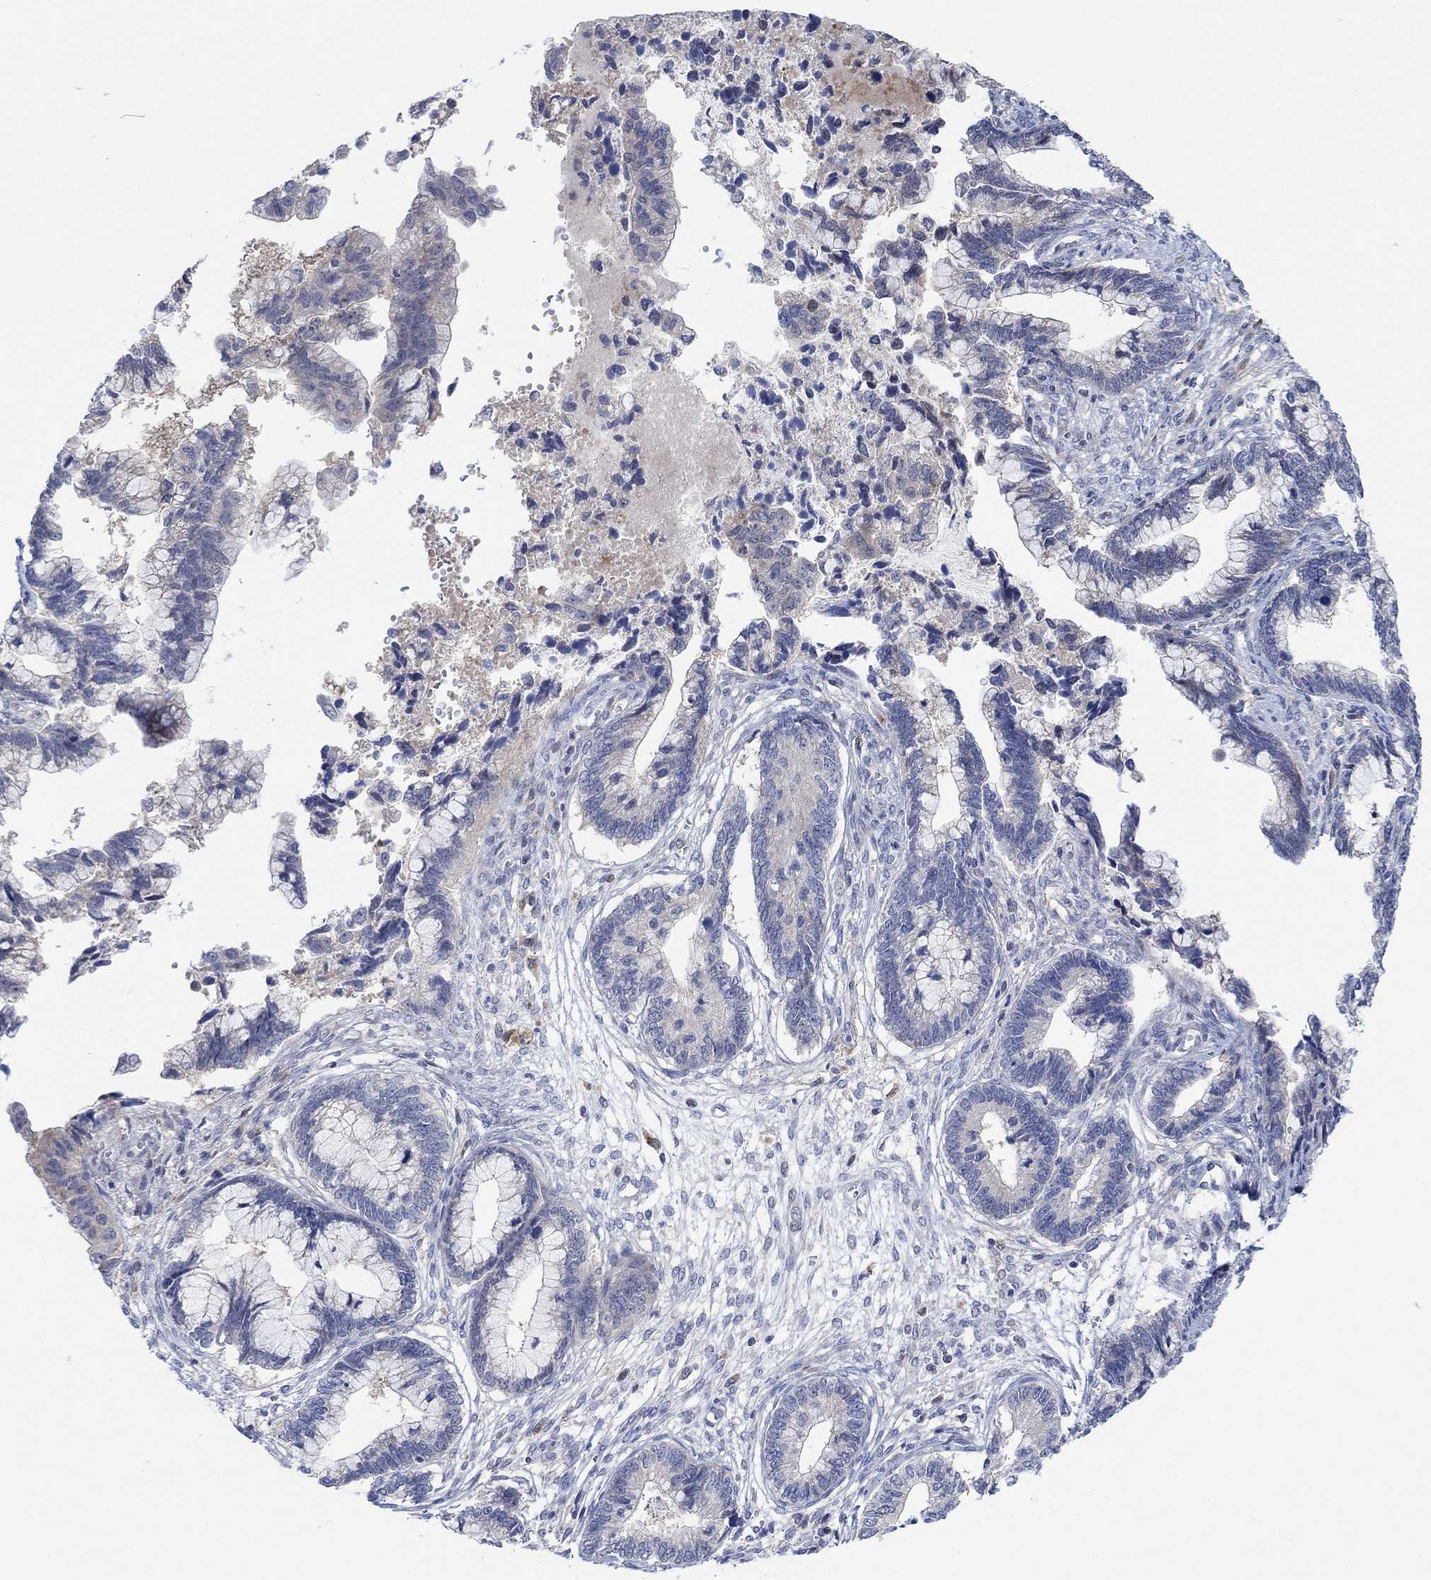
{"staining": {"intensity": "negative", "quantity": "none", "location": "none"}, "tissue": "cervical cancer", "cell_type": "Tumor cells", "image_type": "cancer", "snomed": [{"axis": "morphology", "description": "Adenocarcinoma, NOS"}, {"axis": "topography", "description": "Cervix"}], "caption": "This is an IHC micrograph of human cervical adenocarcinoma. There is no staining in tumor cells.", "gene": "CNTF", "patient": {"sex": "female", "age": 44}}